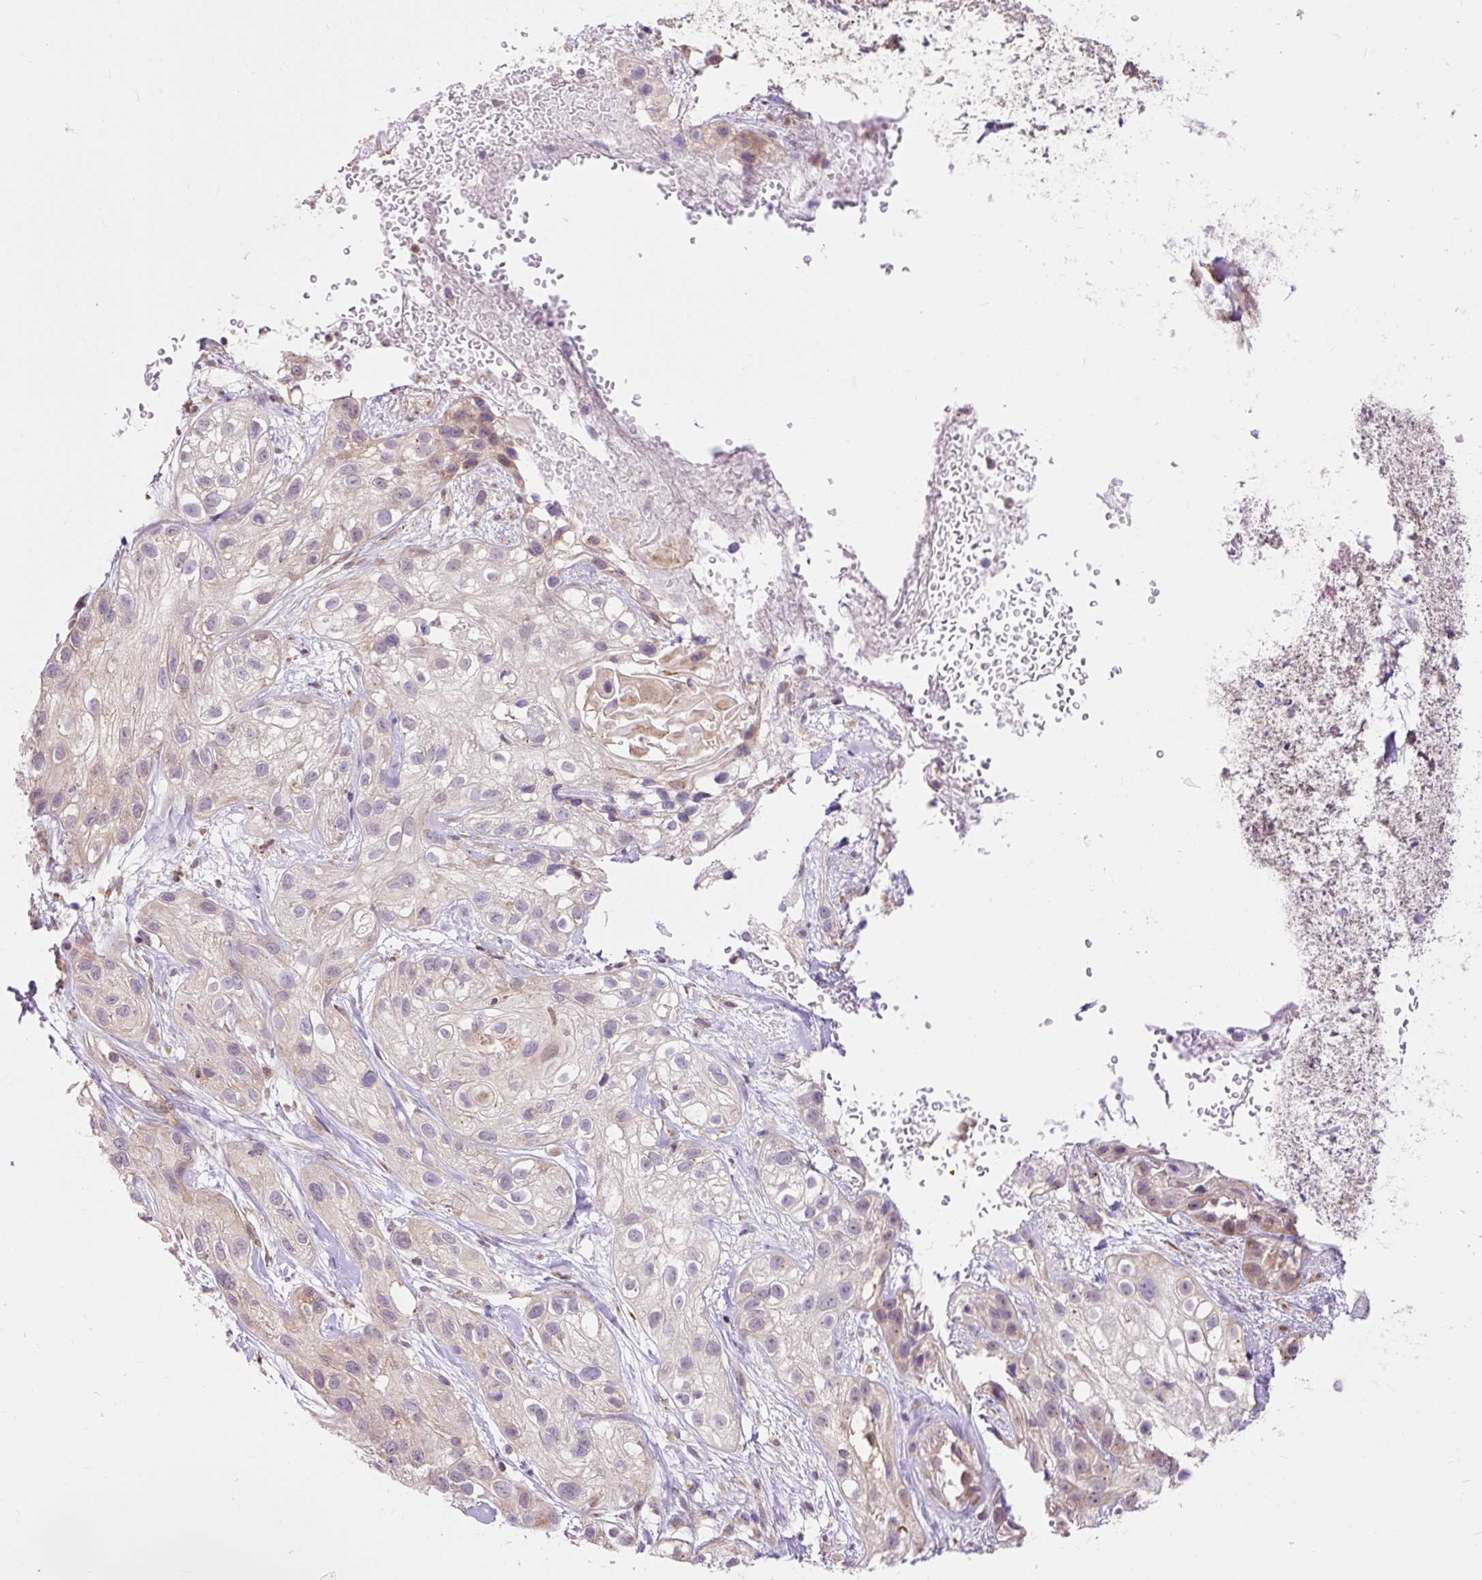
{"staining": {"intensity": "negative", "quantity": "none", "location": "none"}, "tissue": "skin cancer", "cell_type": "Tumor cells", "image_type": "cancer", "snomed": [{"axis": "morphology", "description": "Squamous cell carcinoma, NOS"}, {"axis": "topography", "description": "Skin"}], "caption": "Histopathology image shows no protein expression in tumor cells of skin cancer tissue. (Brightfield microscopy of DAB immunohistochemistry at high magnification).", "gene": "TRIAP1", "patient": {"sex": "male", "age": 82}}